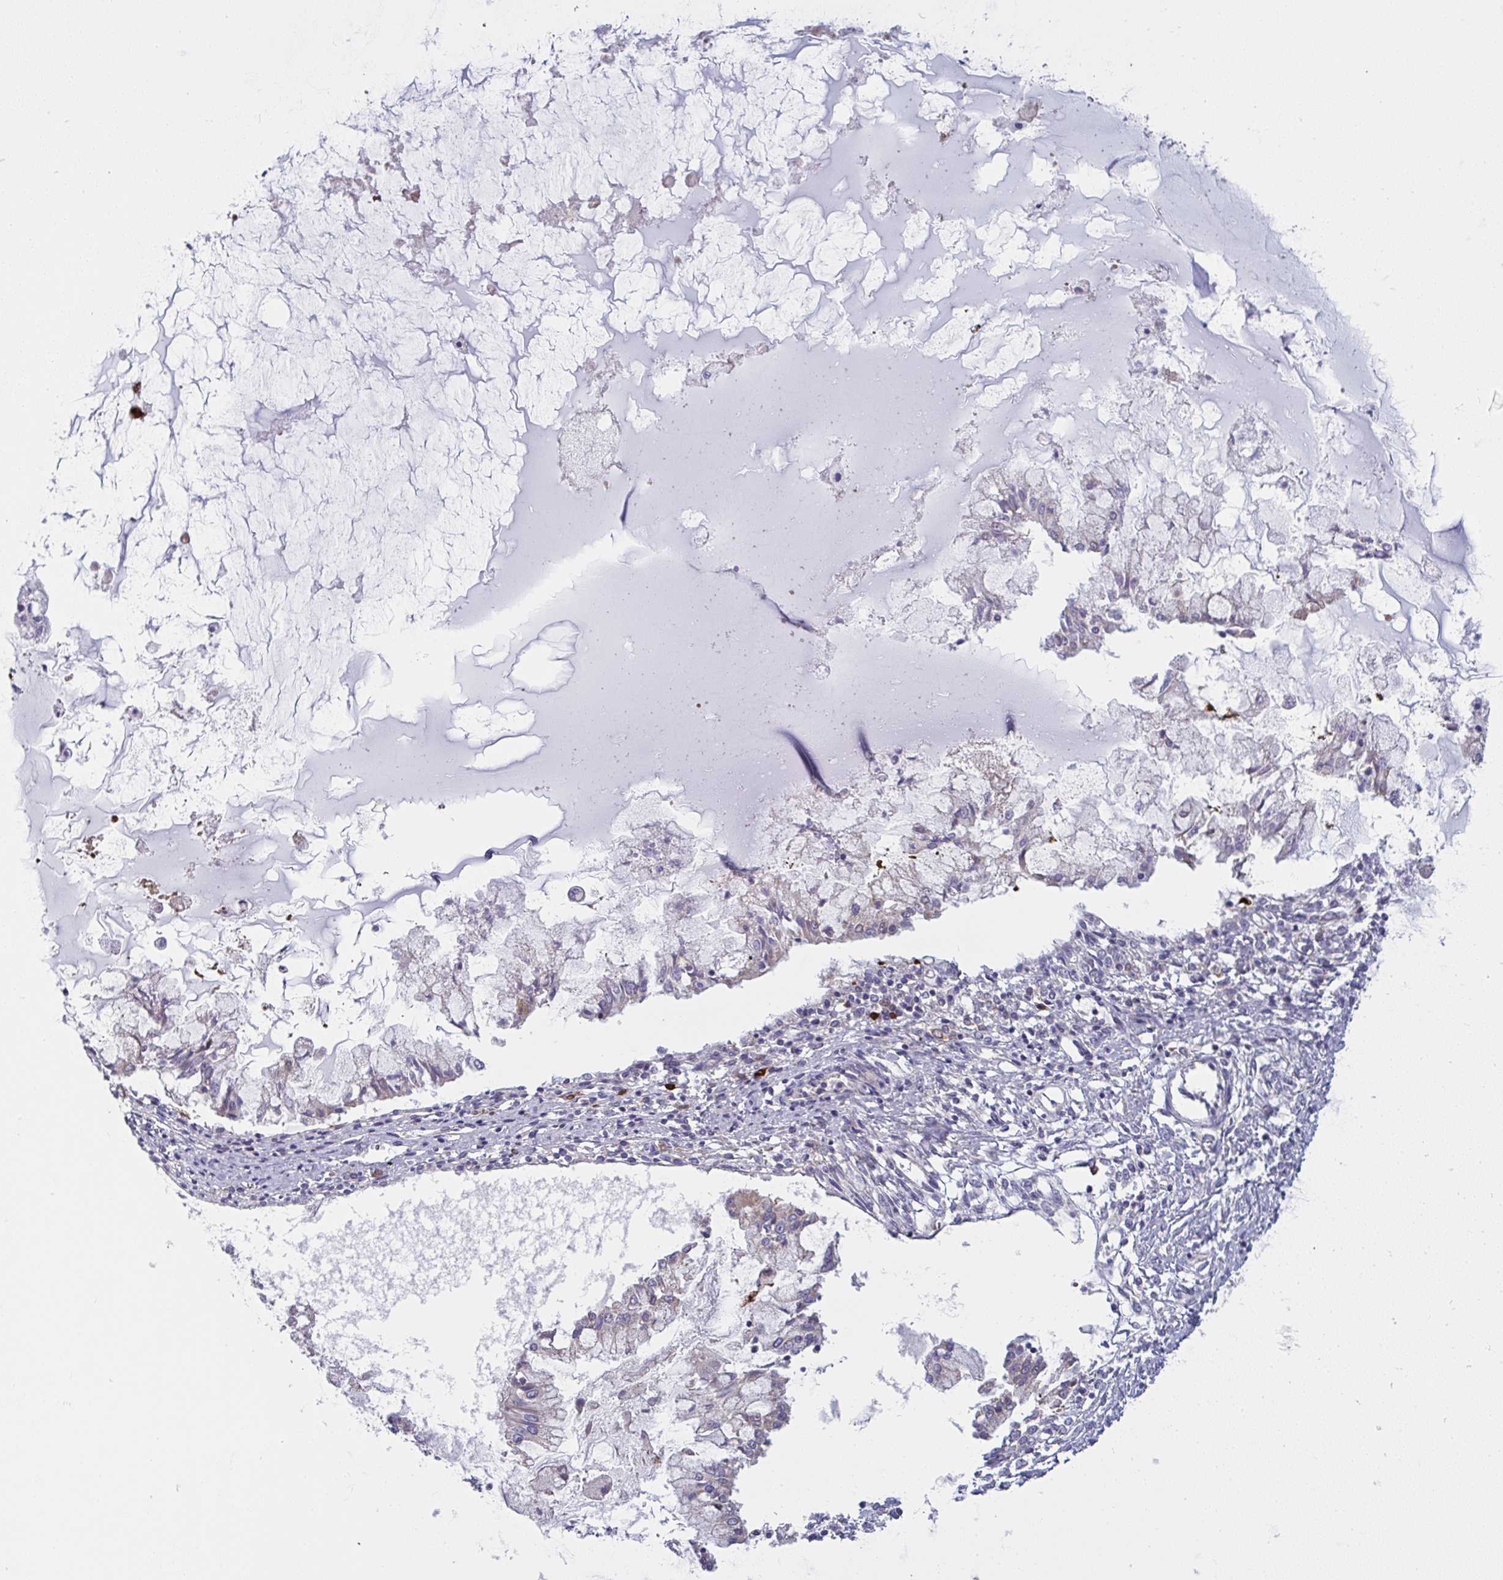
{"staining": {"intensity": "weak", "quantity": "<25%", "location": "cytoplasmic/membranous"}, "tissue": "ovarian cancer", "cell_type": "Tumor cells", "image_type": "cancer", "snomed": [{"axis": "morphology", "description": "Cystadenocarcinoma, mucinous, NOS"}, {"axis": "topography", "description": "Ovary"}], "caption": "There is no significant expression in tumor cells of ovarian cancer.", "gene": "MRPS2", "patient": {"sex": "female", "age": 34}}